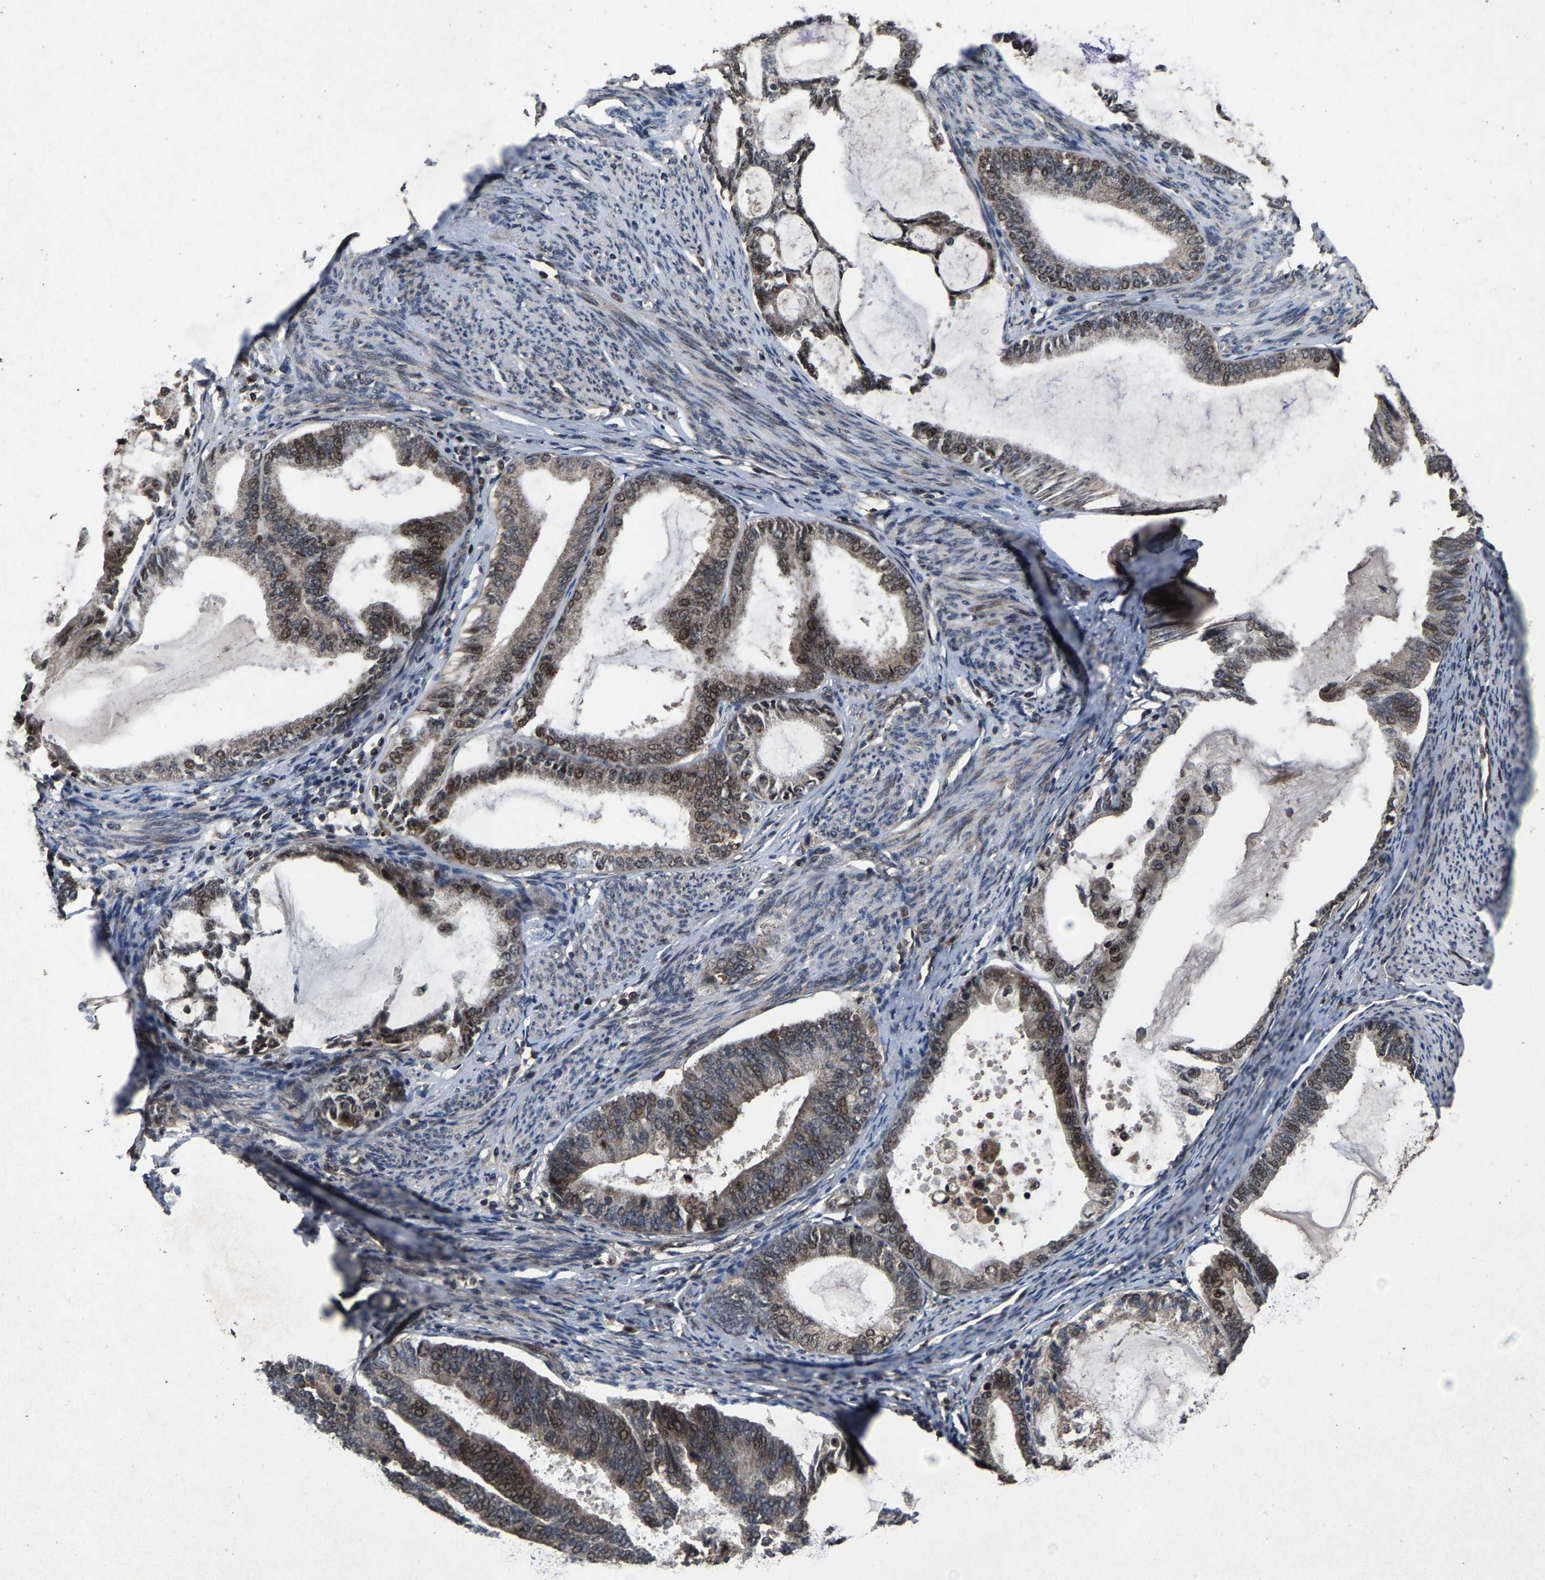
{"staining": {"intensity": "moderate", "quantity": ">75%", "location": "cytoplasmic/membranous,nuclear"}, "tissue": "endometrial cancer", "cell_type": "Tumor cells", "image_type": "cancer", "snomed": [{"axis": "morphology", "description": "Adenocarcinoma, NOS"}, {"axis": "topography", "description": "Endometrium"}], "caption": "Adenocarcinoma (endometrial) stained with DAB (3,3'-diaminobenzidine) immunohistochemistry demonstrates medium levels of moderate cytoplasmic/membranous and nuclear staining in about >75% of tumor cells.", "gene": "HAUS6", "patient": {"sex": "female", "age": 86}}